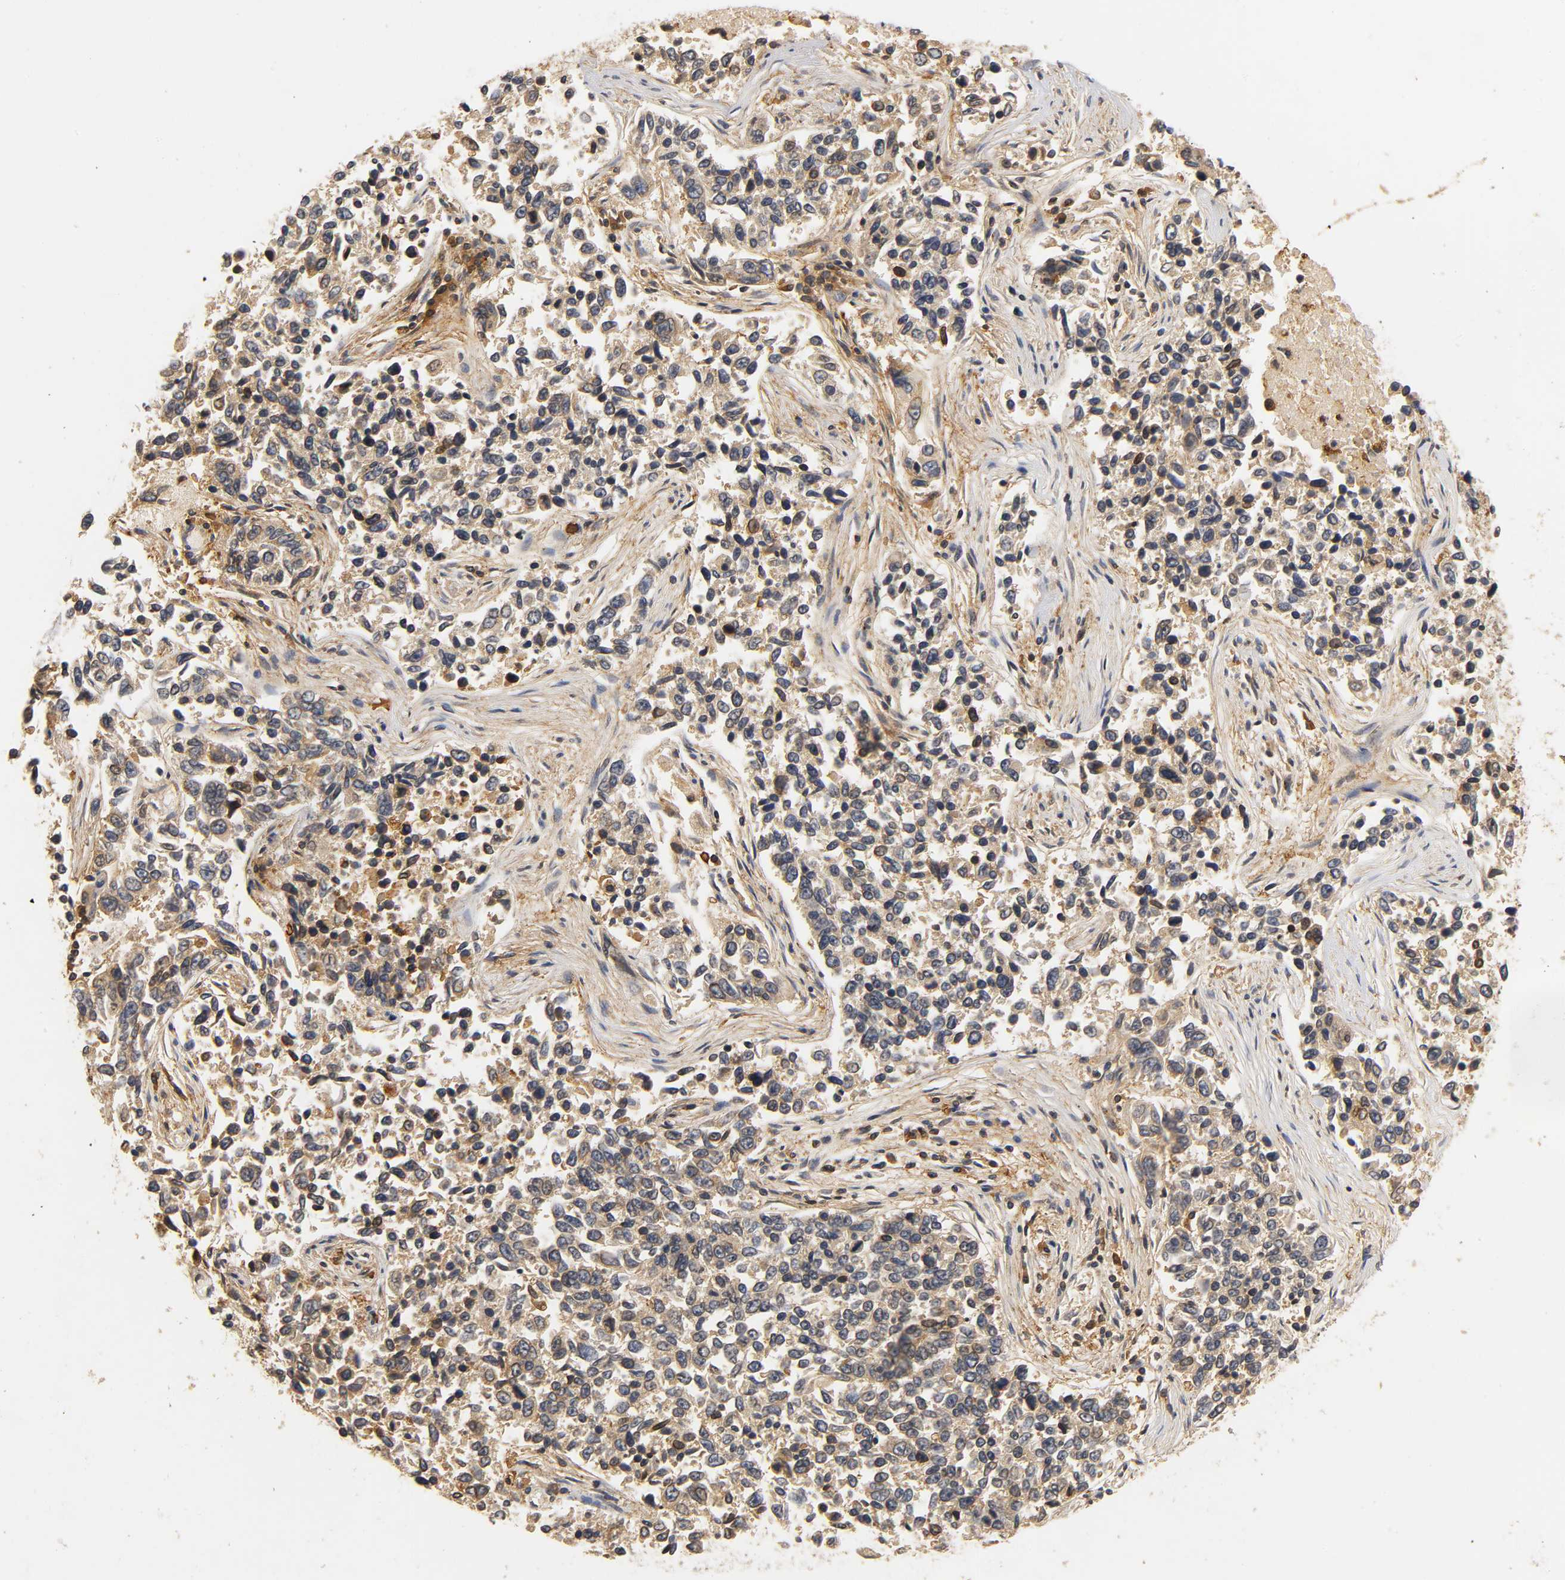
{"staining": {"intensity": "weak", "quantity": "25%-75%", "location": "cytoplasmic/membranous"}, "tissue": "lung cancer", "cell_type": "Tumor cells", "image_type": "cancer", "snomed": [{"axis": "morphology", "description": "Adenocarcinoma, NOS"}, {"axis": "topography", "description": "Lung"}], "caption": "Protein staining of lung cancer tissue displays weak cytoplasmic/membranous expression in approximately 25%-75% of tumor cells.", "gene": "SCAP", "patient": {"sex": "male", "age": 84}}